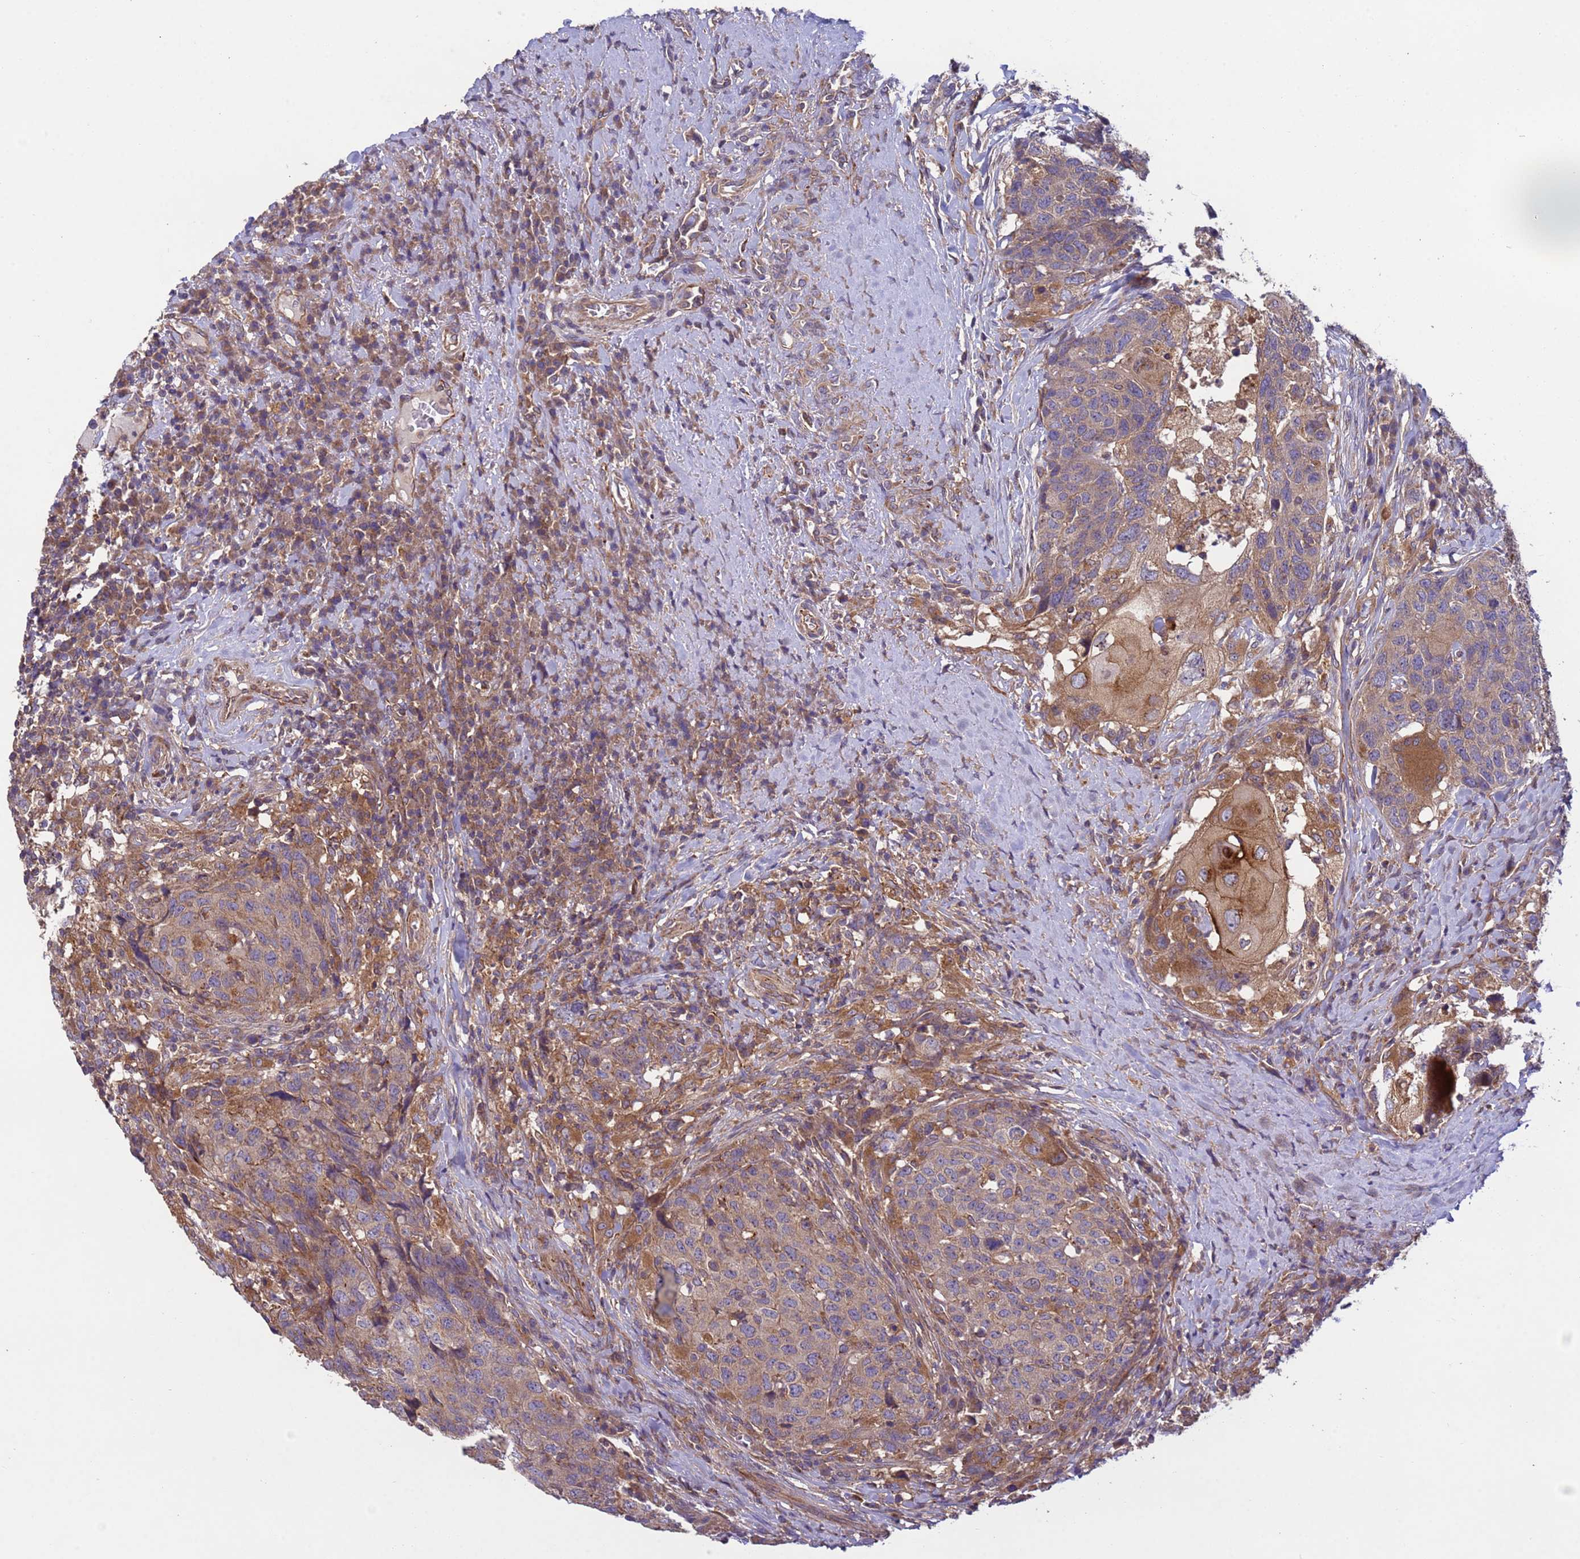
{"staining": {"intensity": "moderate", "quantity": "<25%", "location": "cytoplasmic/membranous"}, "tissue": "head and neck cancer", "cell_type": "Tumor cells", "image_type": "cancer", "snomed": [{"axis": "morphology", "description": "Squamous cell carcinoma, NOS"}, {"axis": "topography", "description": "Head-Neck"}], "caption": "Human head and neck cancer (squamous cell carcinoma) stained with a protein marker demonstrates moderate staining in tumor cells.", "gene": "RAB10", "patient": {"sex": "male", "age": 66}}